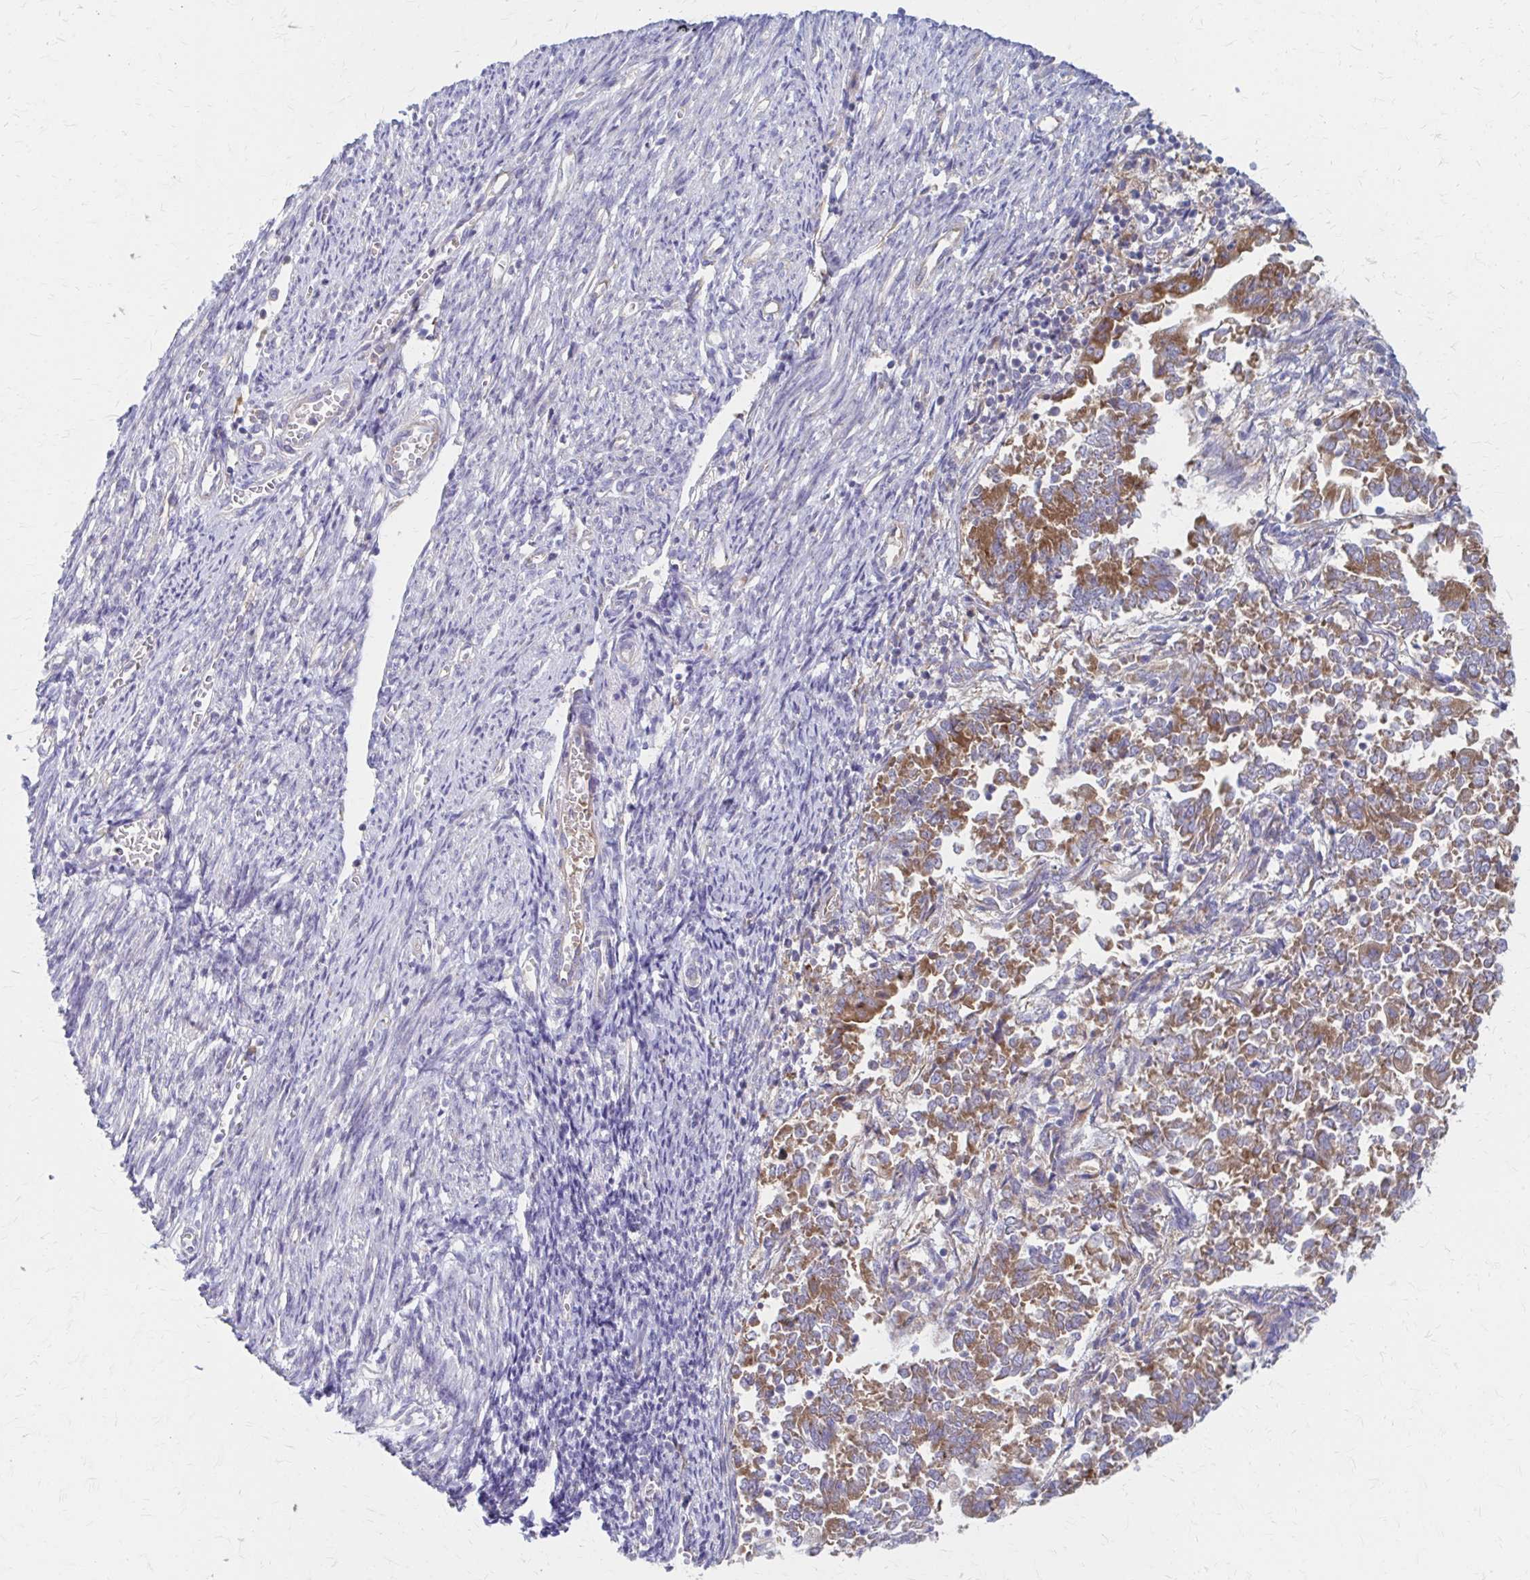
{"staining": {"intensity": "moderate", "quantity": ">75%", "location": "cytoplasmic/membranous"}, "tissue": "endometrial cancer", "cell_type": "Tumor cells", "image_type": "cancer", "snomed": [{"axis": "morphology", "description": "Adenocarcinoma, NOS"}, {"axis": "topography", "description": "Endometrium"}], "caption": "IHC micrograph of neoplastic tissue: endometrial adenocarcinoma stained using IHC demonstrates medium levels of moderate protein expression localized specifically in the cytoplasmic/membranous of tumor cells, appearing as a cytoplasmic/membranous brown color.", "gene": "RPL27A", "patient": {"sex": "female", "age": 65}}